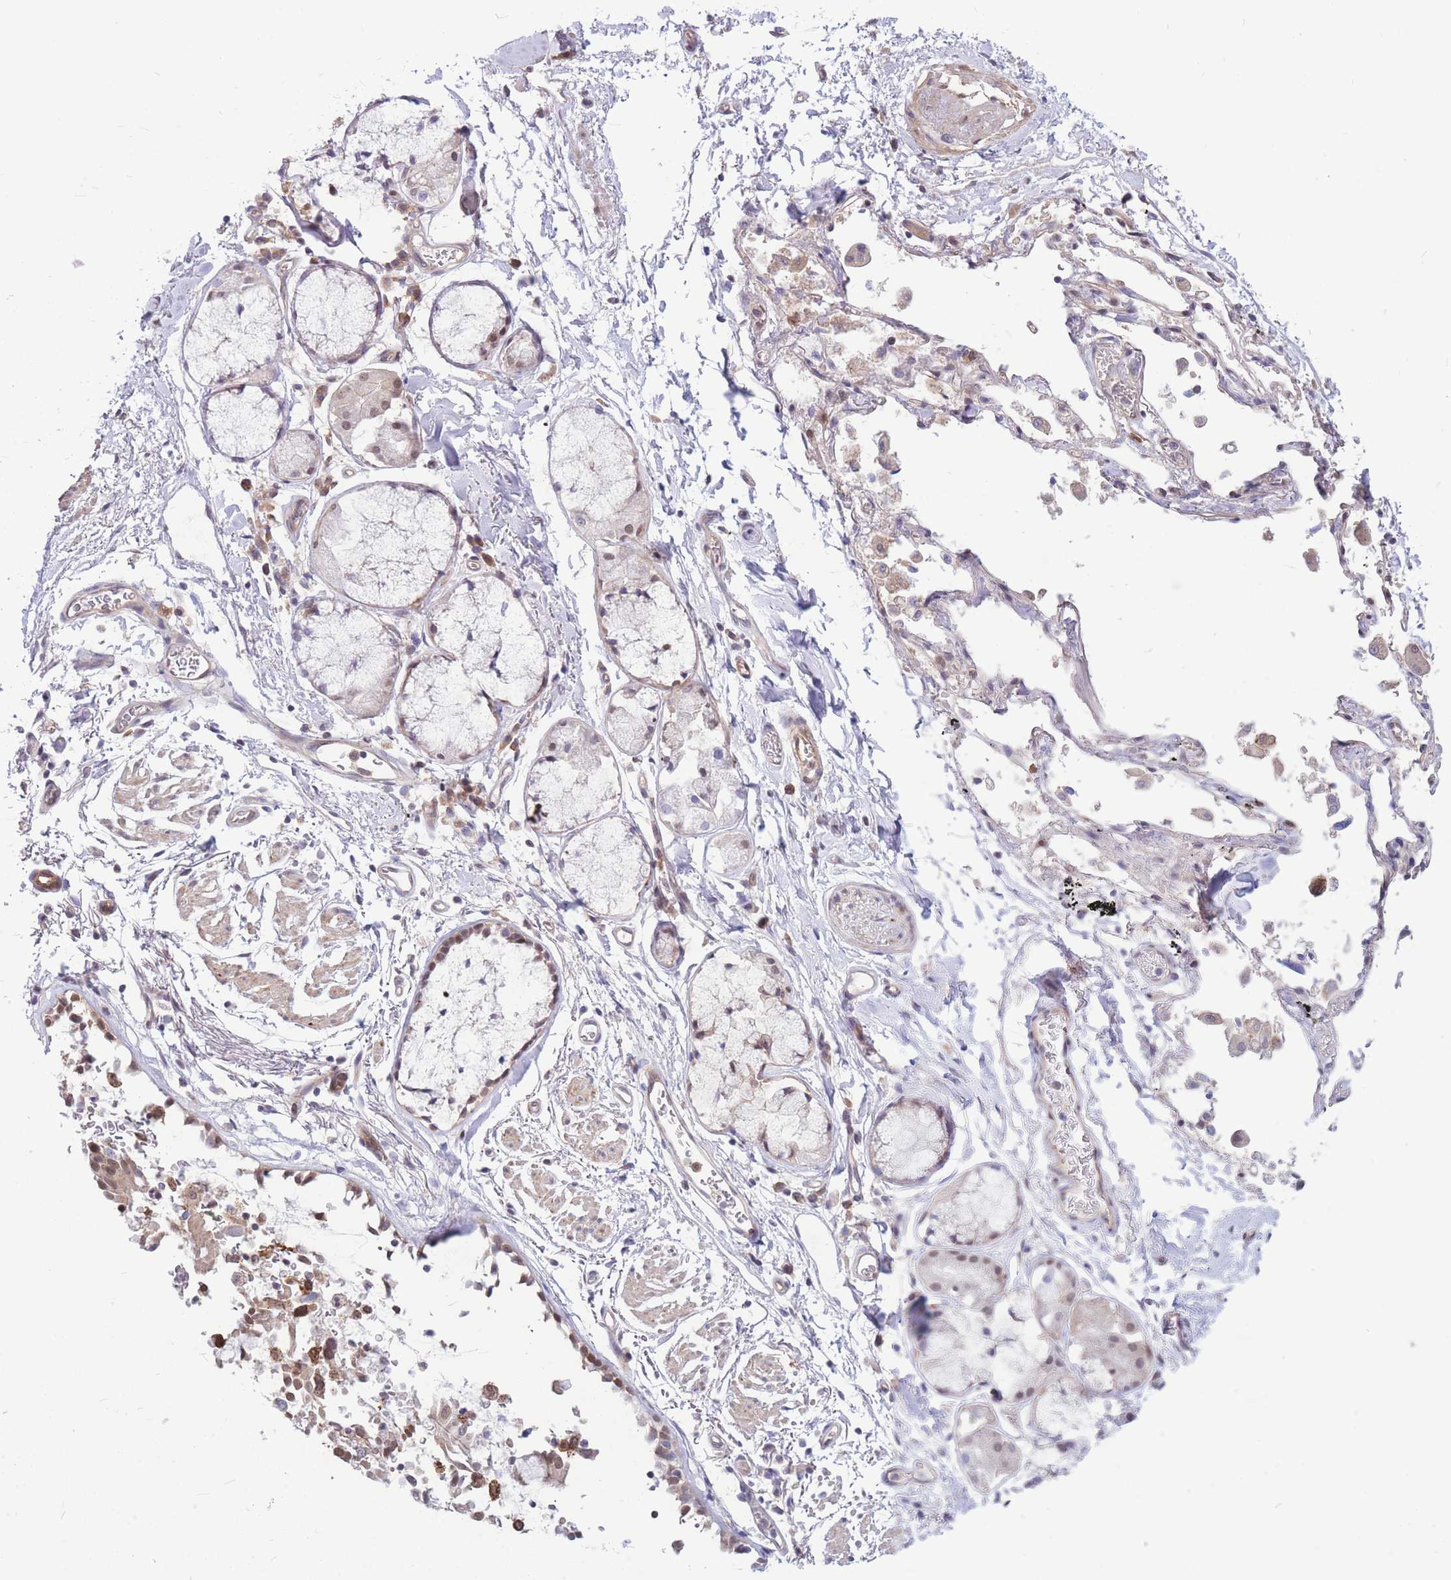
{"staining": {"intensity": "negative", "quantity": "none", "location": "none"}, "tissue": "adipose tissue", "cell_type": "Adipocytes", "image_type": "normal", "snomed": [{"axis": "morphology", "description": "Normal tissue, NOS"}, {"axis": "topography", "description": "Cartilage tissue"}], "caption": "Immunohistochemical staining of normal adipose tissue shows no significant positivity in adipocytes. (Immunohistochemistry (ihc), brightfield microscopy, high magnification).", "gene": "TCF20", "patient": {"sex": "male", "age": 73}}